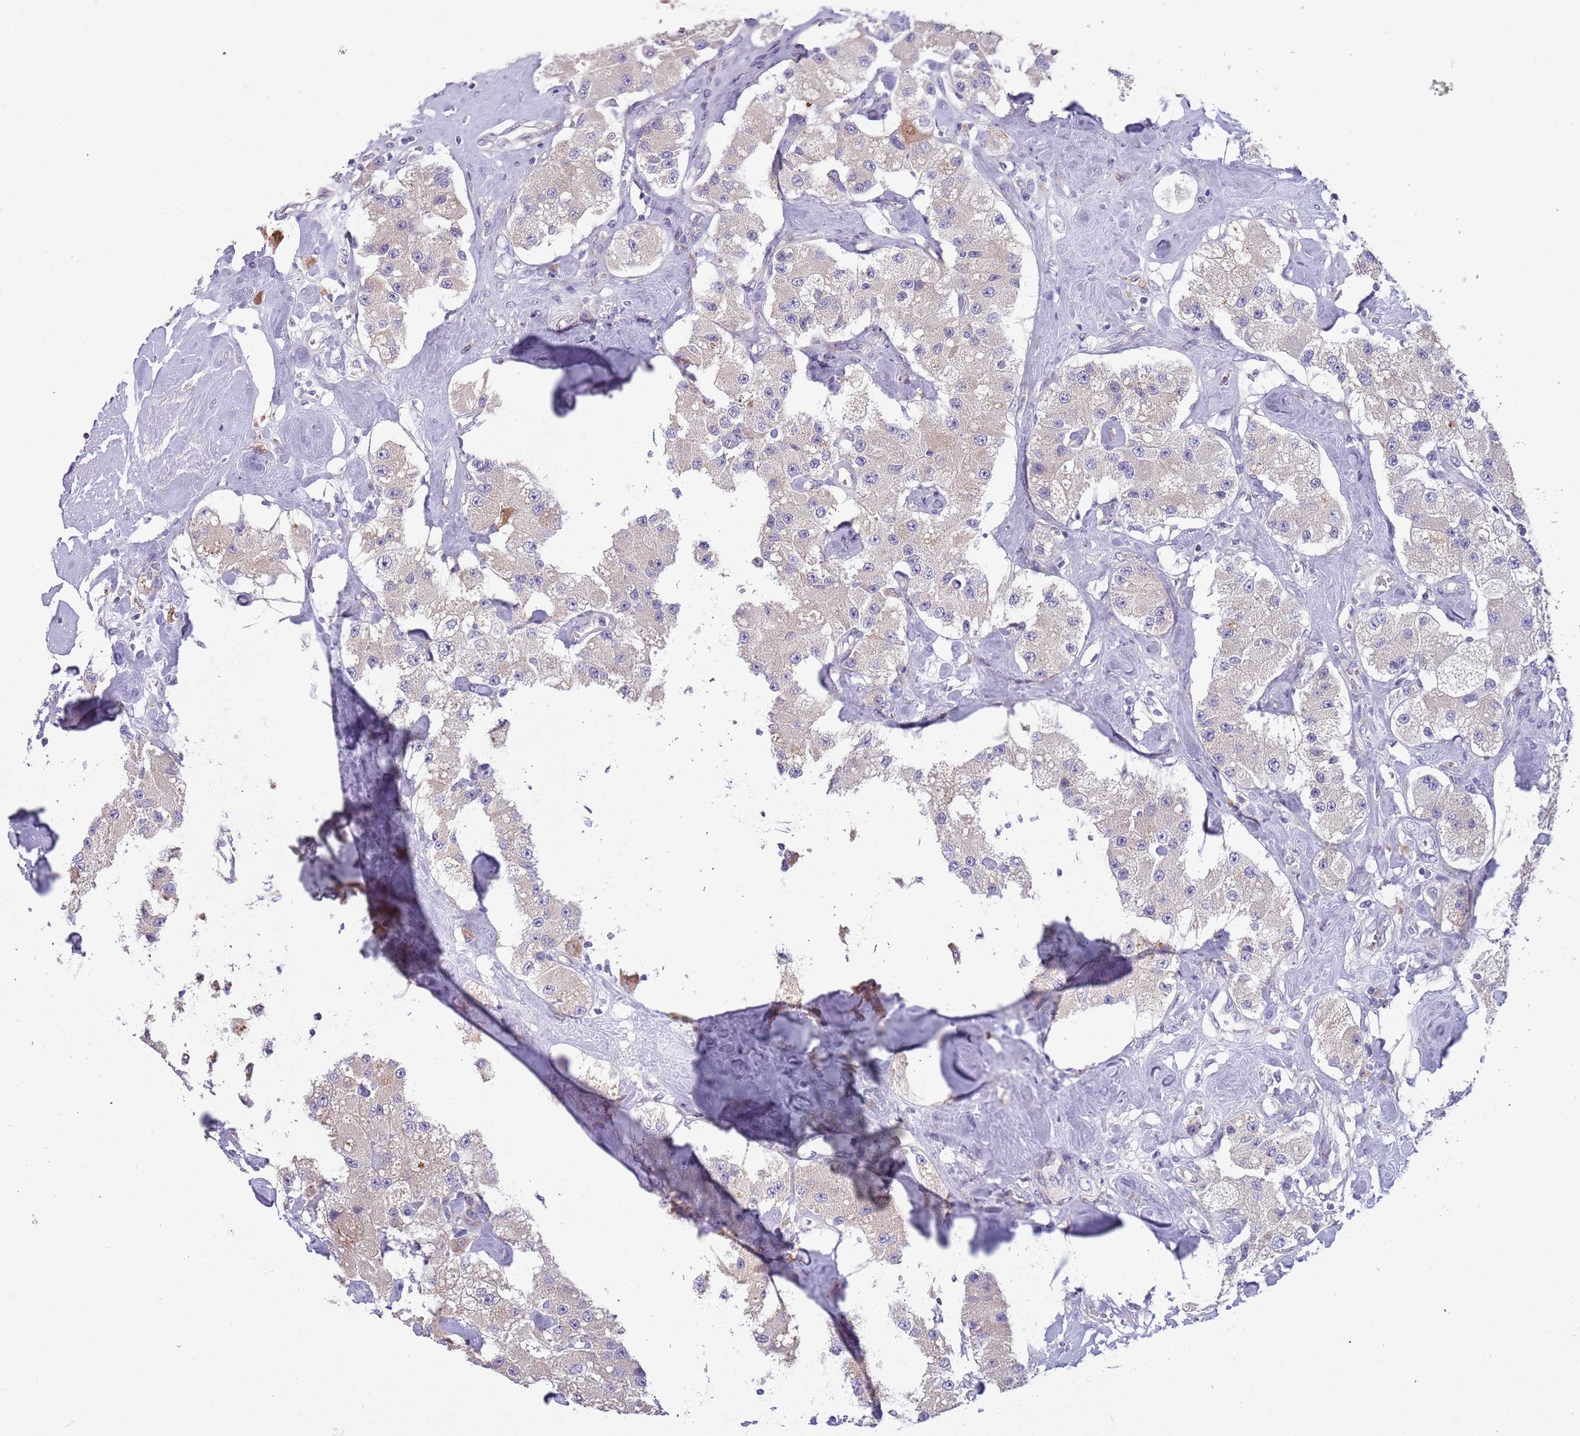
{"staining": {"intensity": "negative", "quantity": "none", "location": "none"}, "tissue": "carcinoid", "cell_type": "Tumor cells", "image_type": "cancer", "snomed": [{"axis": "morphology", "description": "Carcinoid, malignant, NOS"}, {"axis": "topography", "description": "Pancreas"}], "caption": "An image of human carcinoid (malignant) is negative for staining in tumor cells.", "gene": "CABYR", "patient": {"sex": "male", "age": 41}}